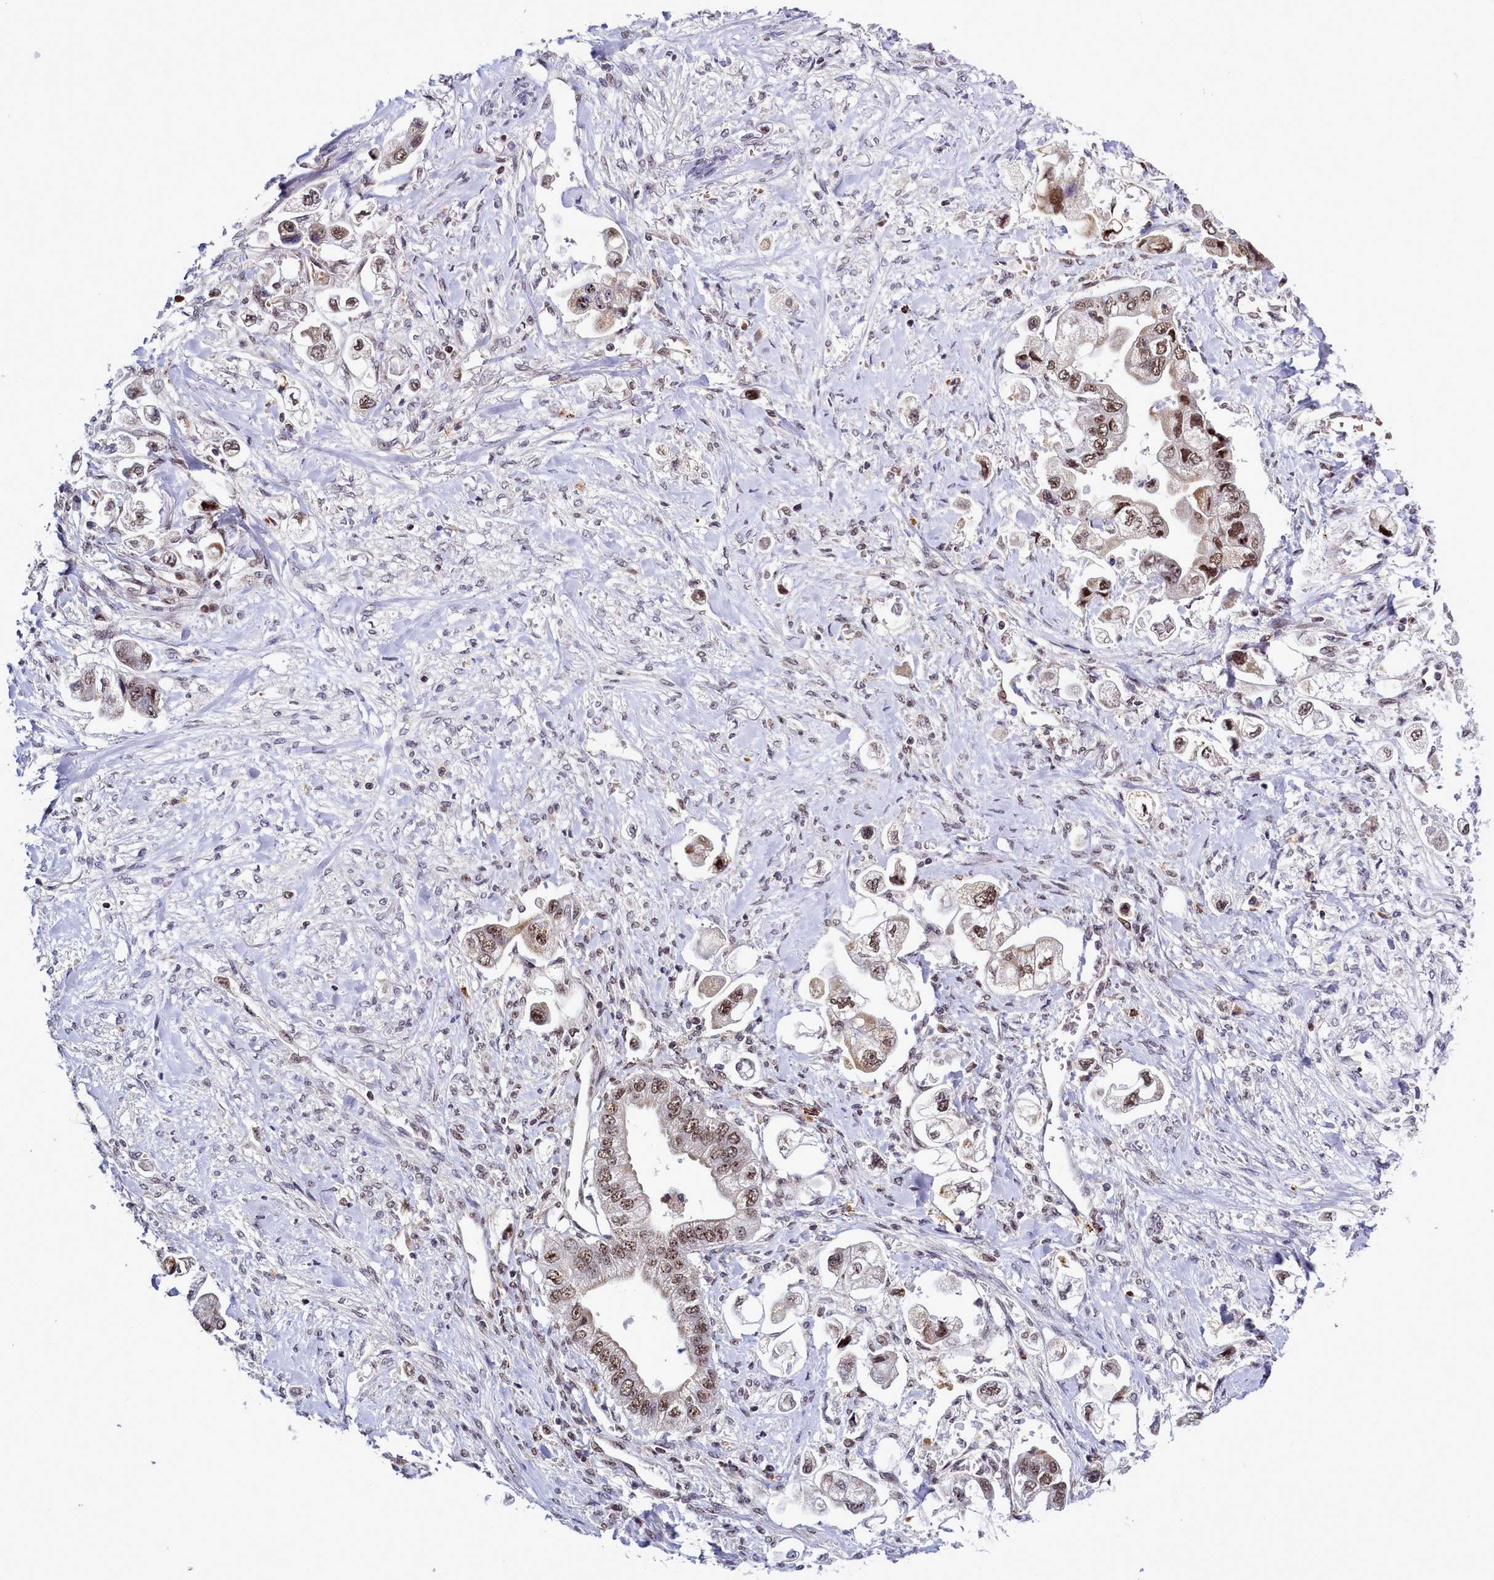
{"staining": {"intensity": "moderate", "quantity": ">75%", "location": "nuclear"}, "tissue": "stomach cancer", "cell_type": "Tumor cells", "image_type": "cancer", "snomed": [{"axis": "morphology", "description": "Adenocarcinoma, NOS"}, {"axis": "topography", "description": "Stomach"}], "caption": "Stomach cancer stained for a protein reveals moderate nuclear positivity in tumor cells.", "gene": "POM121L2", "patient": {"sex": "male", "age": 62}}